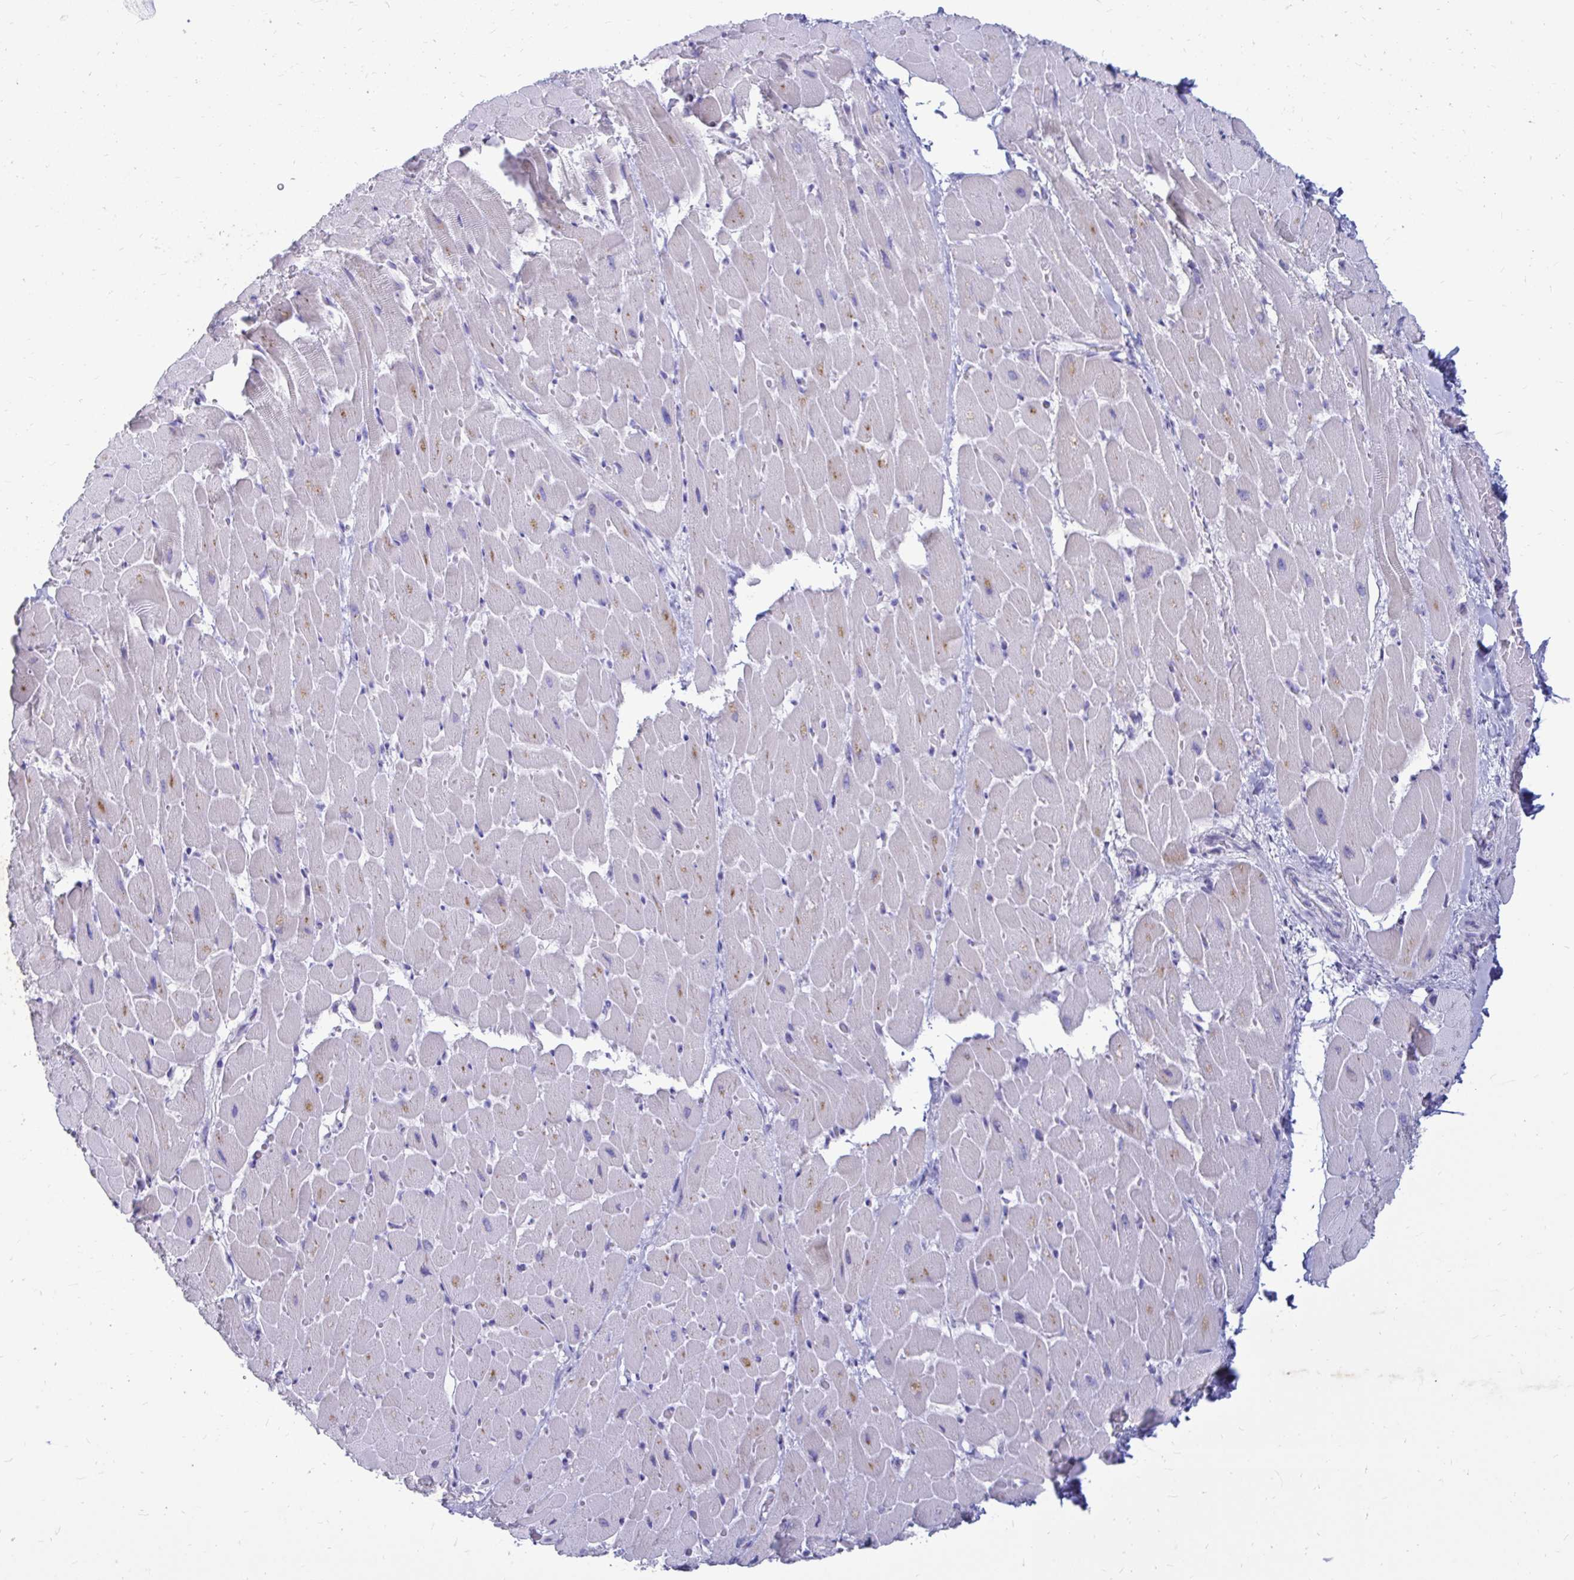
{"staining": {"intensity": "weak", "quantity": "<25%", "location": "cytoplasmic/membranous"}, "tissue": "heart muscle", "cell_type": "Cardiomyocytes", "image_type": "normal", "snomed": [{"axis": "morphology", "description": "Normal tissue, NOS"}, {"axis": "topography", "description": "Heart"}], "caption": "Human heart muscle stained for a protein using immunohistochemistry exhibits no positivity in cardiomyocytes.", "gene": "NANOGNB", "patient": {"sex": "male", "age": 37}}